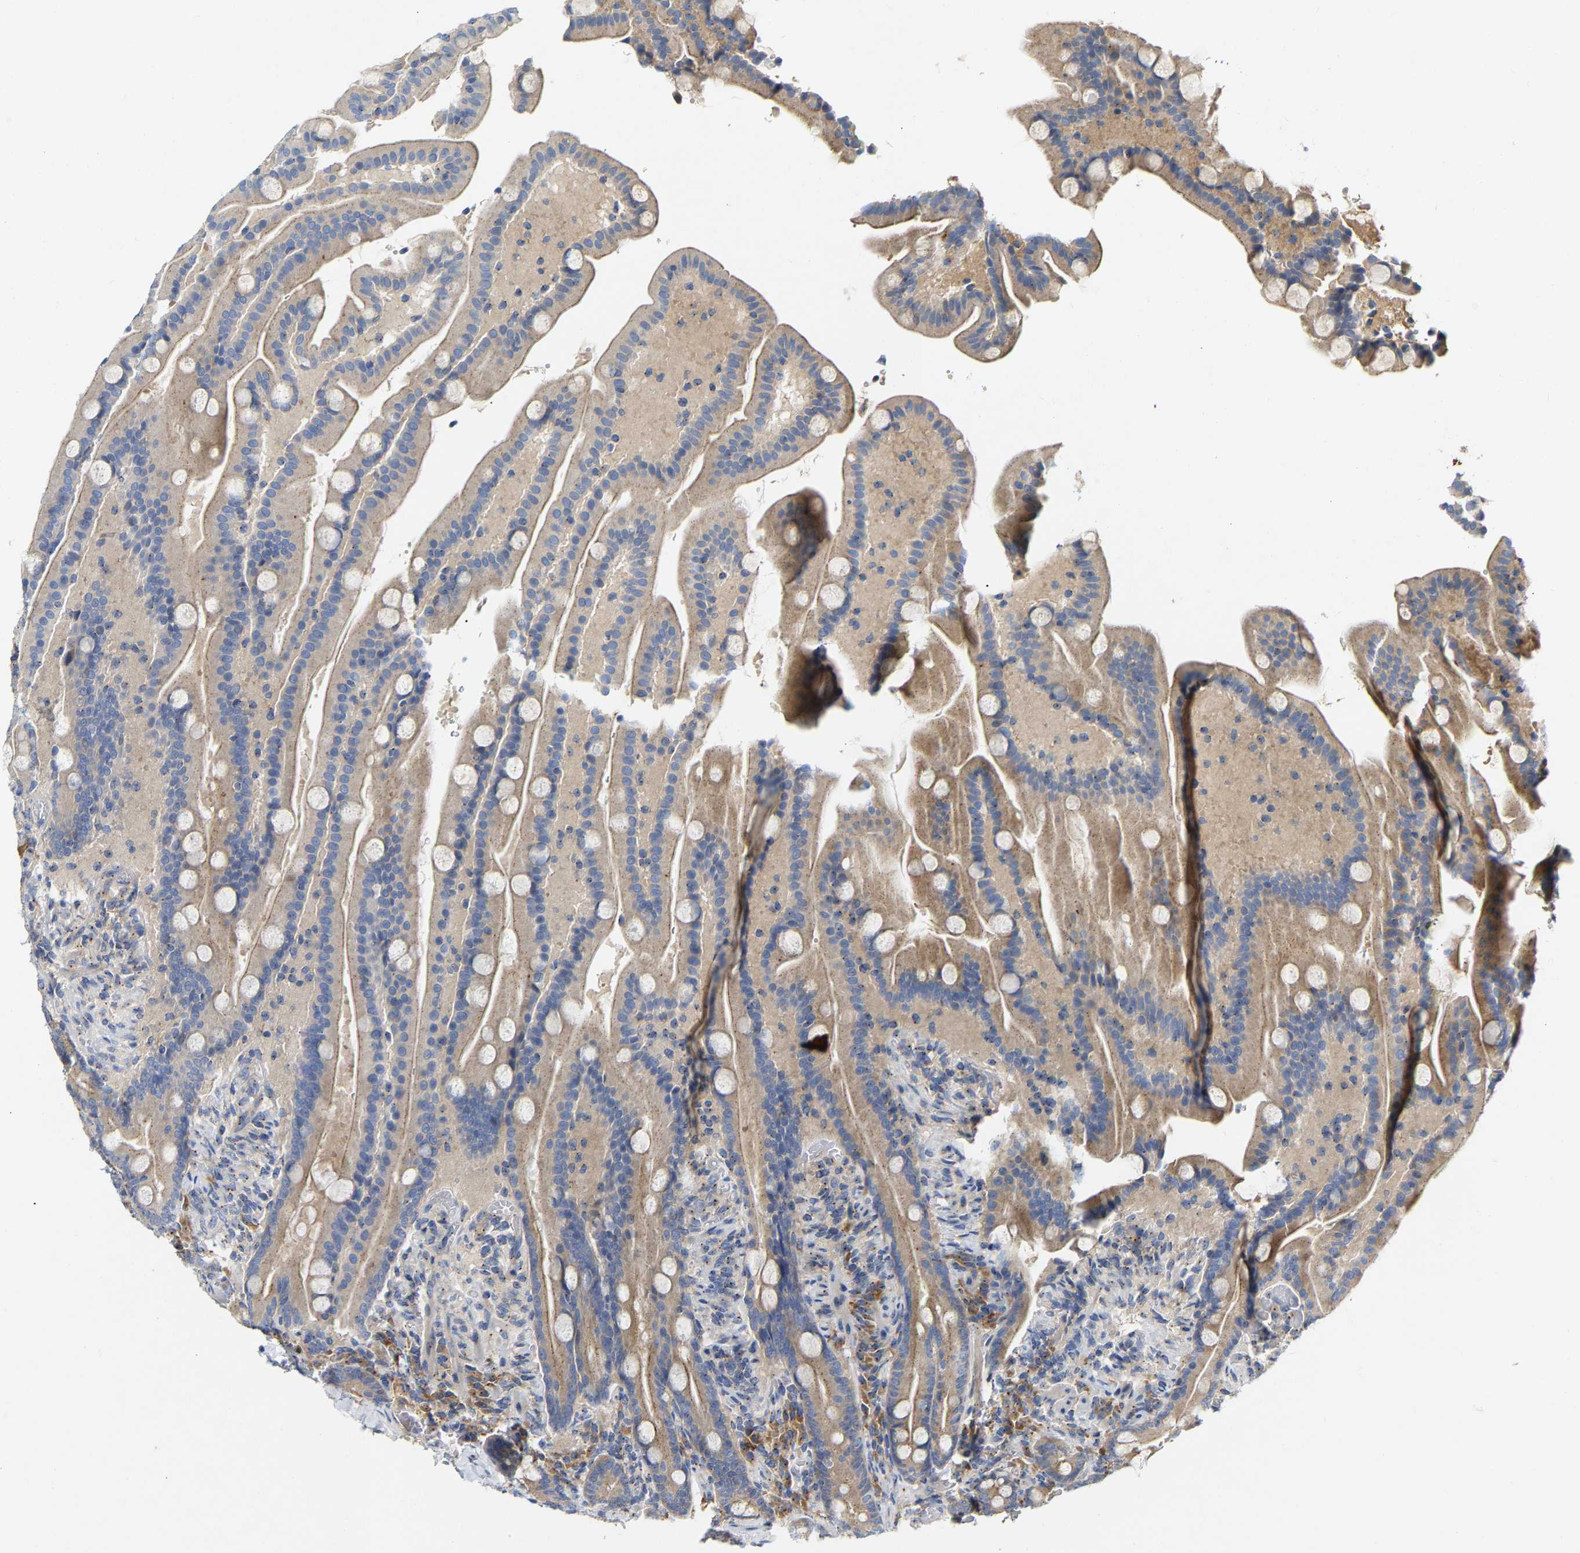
{"staining": {"intensity": "weak", "quantity": ">75%", "location": "cytoplasmic/membranous"}, "tissue": "duodenum", "cell_type": "Glandular cells", "image_type": "normal", "snomed": [{"axis": "morphology", "description": "Normal tissue, NOS"}, {"axis": "topography", "description": "Duodenum"}], "caption": "Glandular cells display low levels of weak cytoplasmic/membranous expression in about >75% of cells in benign human duodenum. Nuclei are stained in blue.", "gene": "PCNT", "patient": {"sex": "male", "age": 54}}